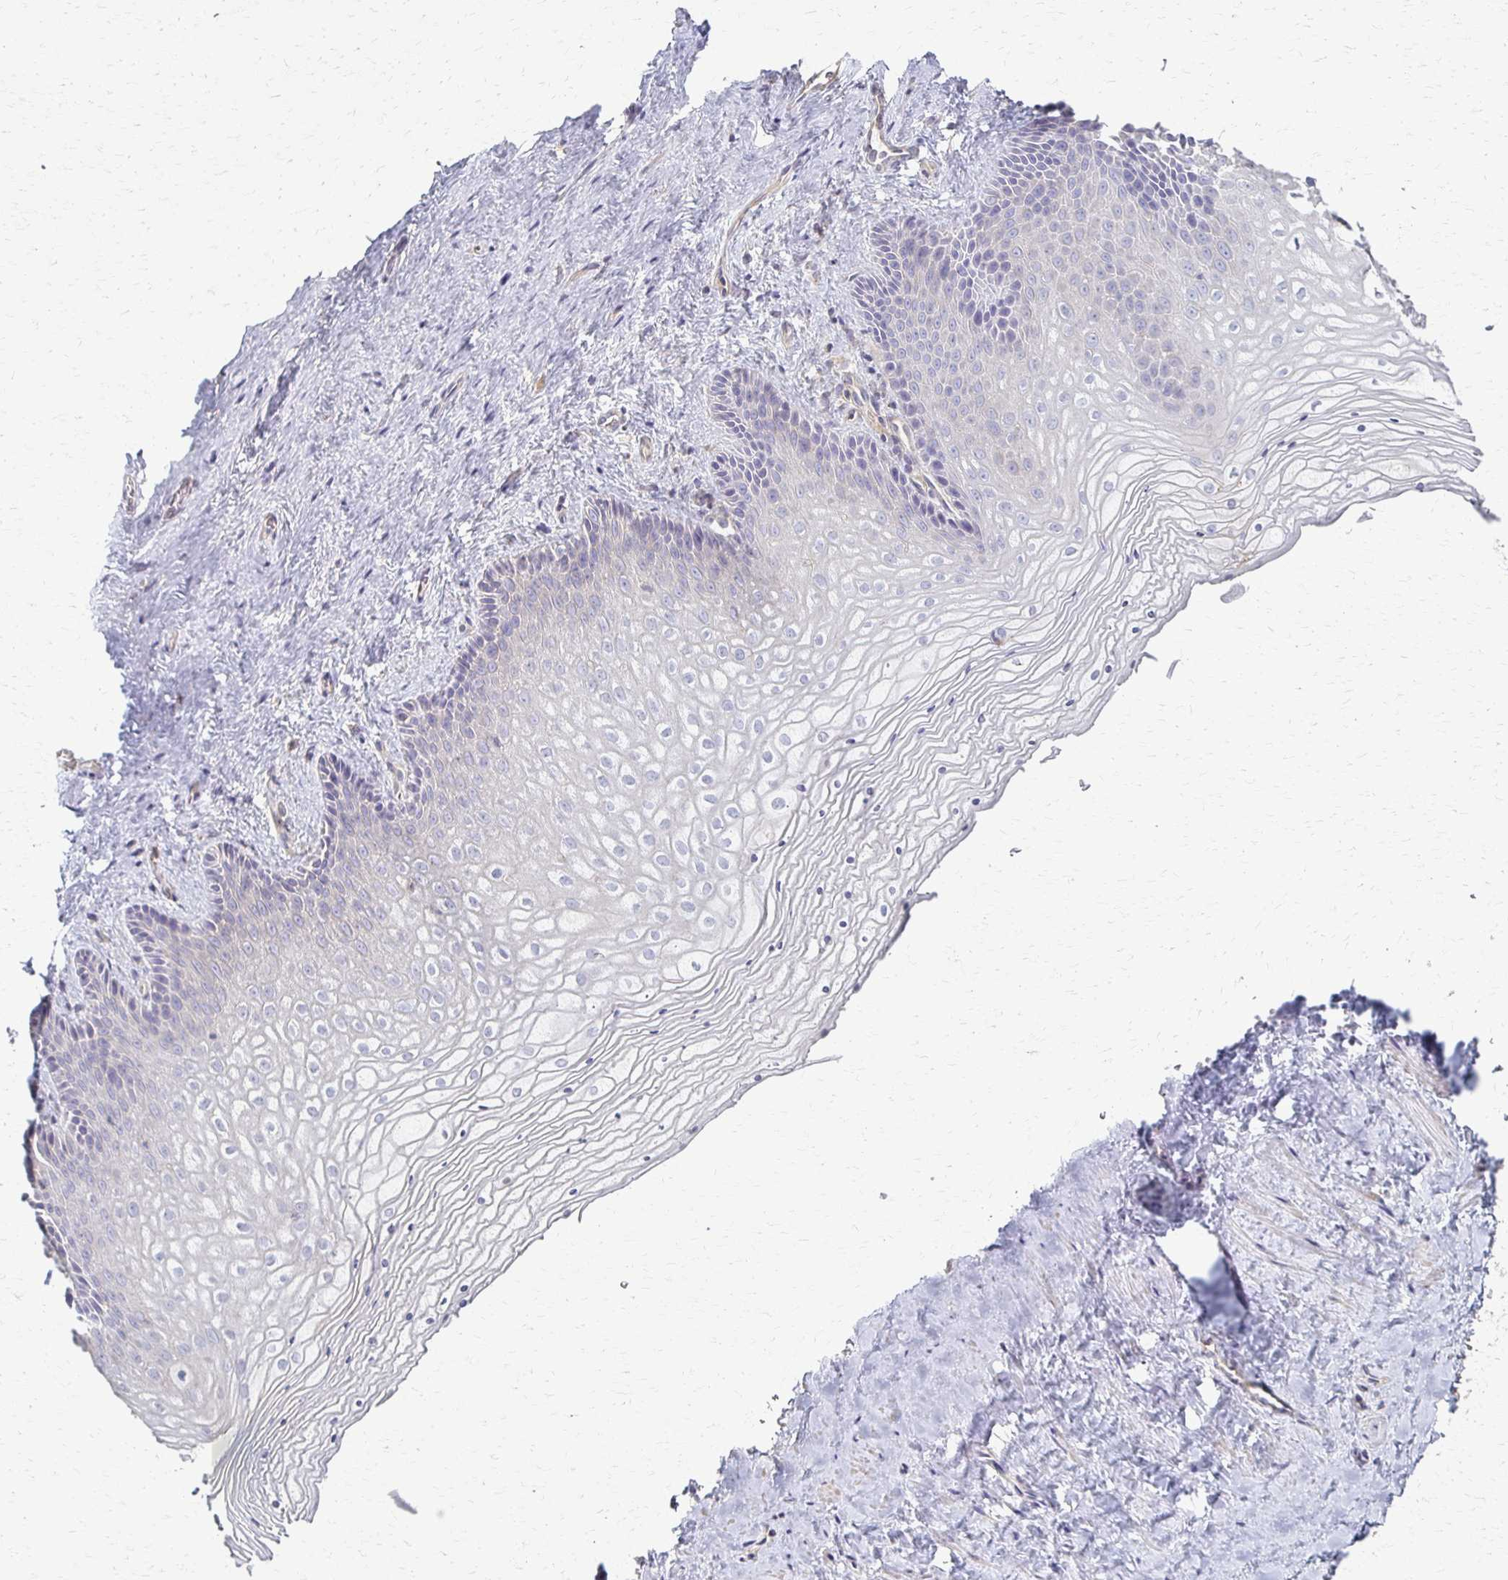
{"staining": {"intensity": "negative", "quantity": "none", "location": "none"}, "tissue": "vagina", "cell_type": "Squamous epithelial cells", "image_type": "normal", "snomed": [{"axis": "morphology", "description": "Normal tissue, NOS"}, {"axis": "topography", "description": "Vagina"}], "caption": "Immunohistochemical staining of unremarkable vagina exhibits no significant expression in squamous epithelial cells.", "gene": "C1QTNF7", "patient": {"sex": "female", "age": 45}}